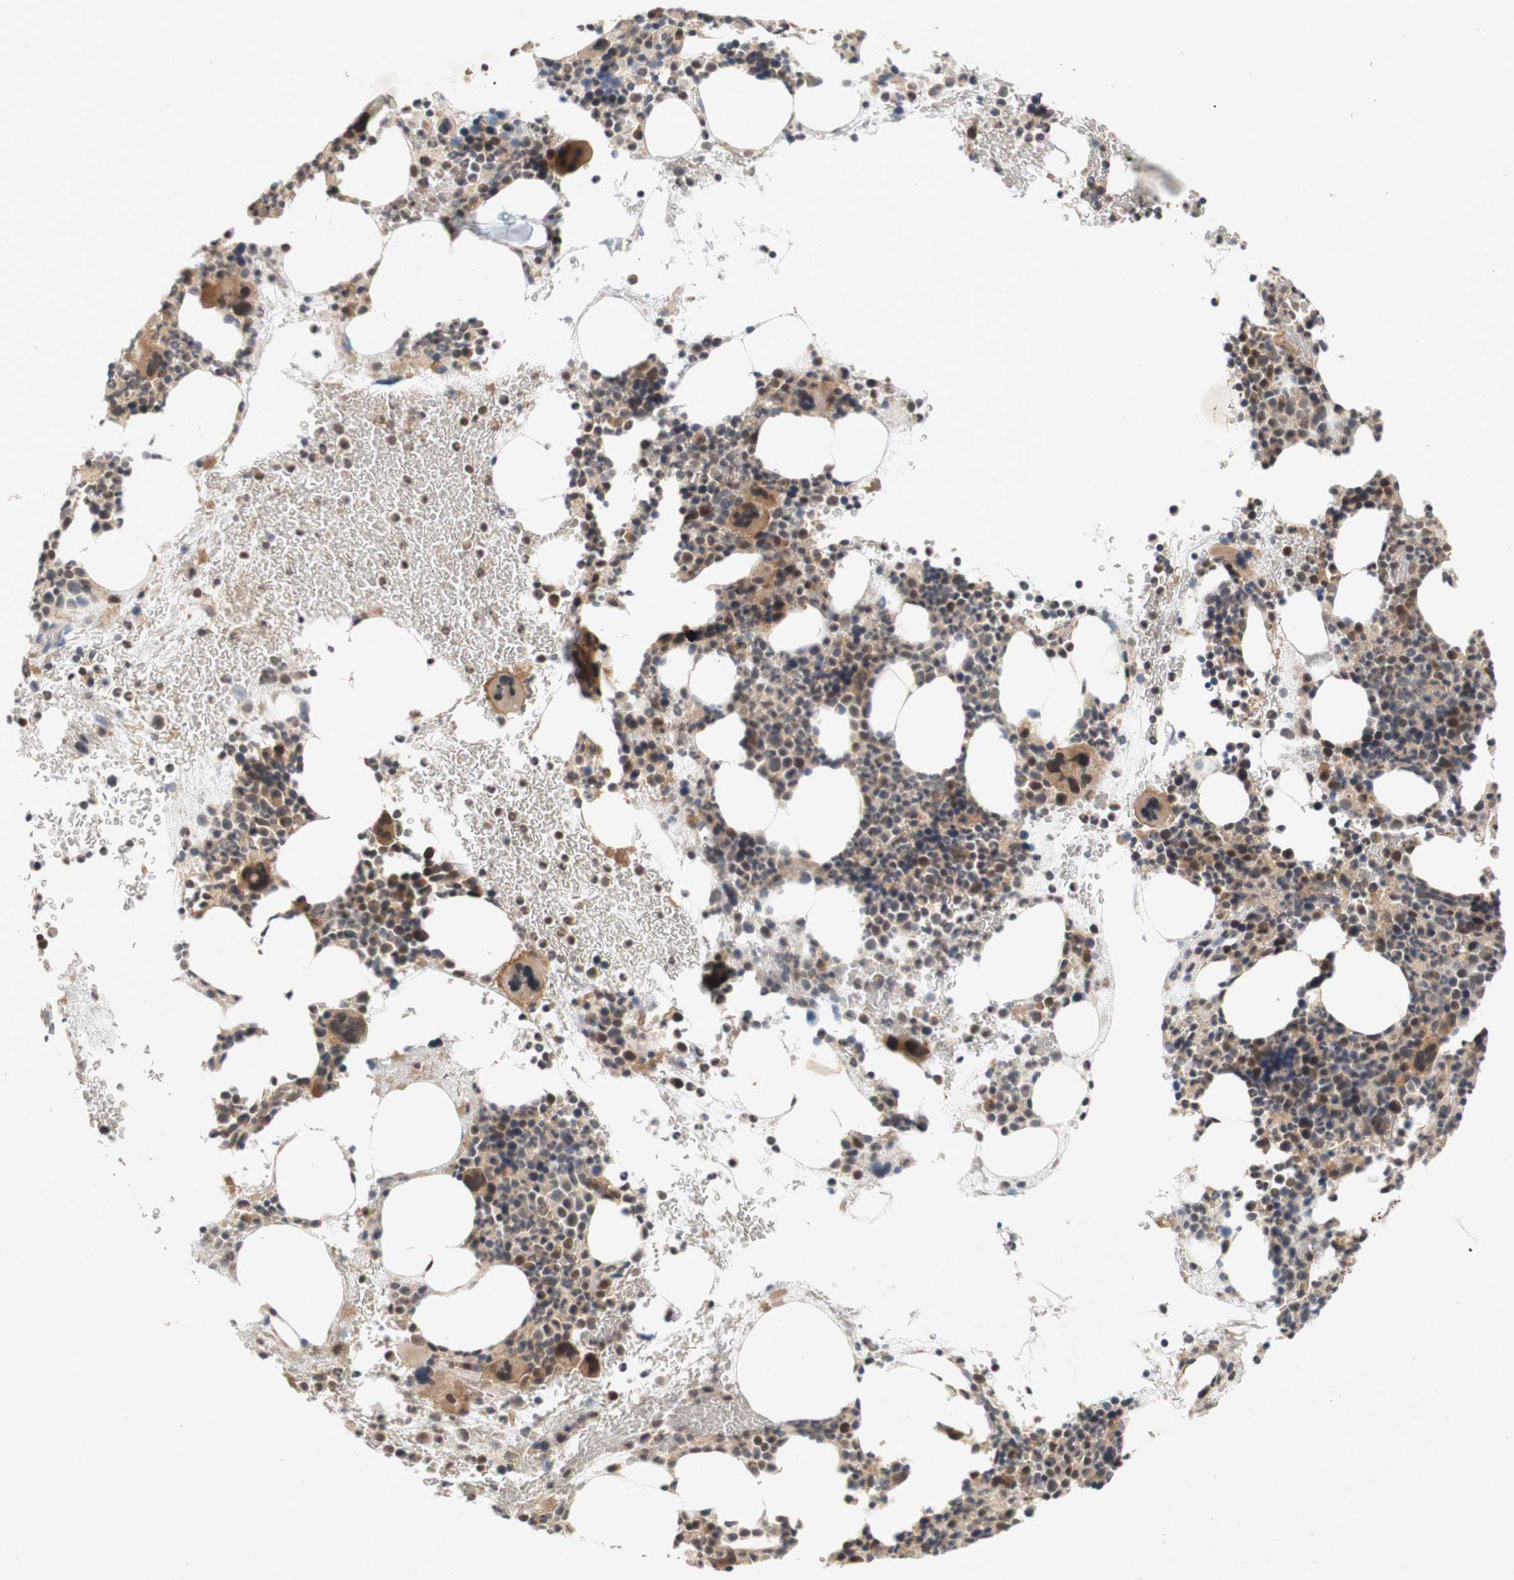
{"staining": {"intensity": "moderate", "quantity": "25%-75%", "location": "cytoplasmic/membranous,nuclear"}, "tissue": "bone marrow", "cell_type": "Hematopoietic cells", "image_type": "normal", "snomed": [{"axis": "morphology", "description": "Normal tissue, NOS"}, {"axis": "morphology", "description": "Inflammation, NOS"}, {"axis": "topography", "description": "Bone marrow"}], "caption": "Approximately 25%-75% of hematopoietic cells in normal bone marrow demonstrate moderate cytoplasmic/membranous,nuclear protein positivity as visualized by brown immunohistochemical staining.", "gene": "PIN1", "patient": {"sex": "male", "age": 73}}